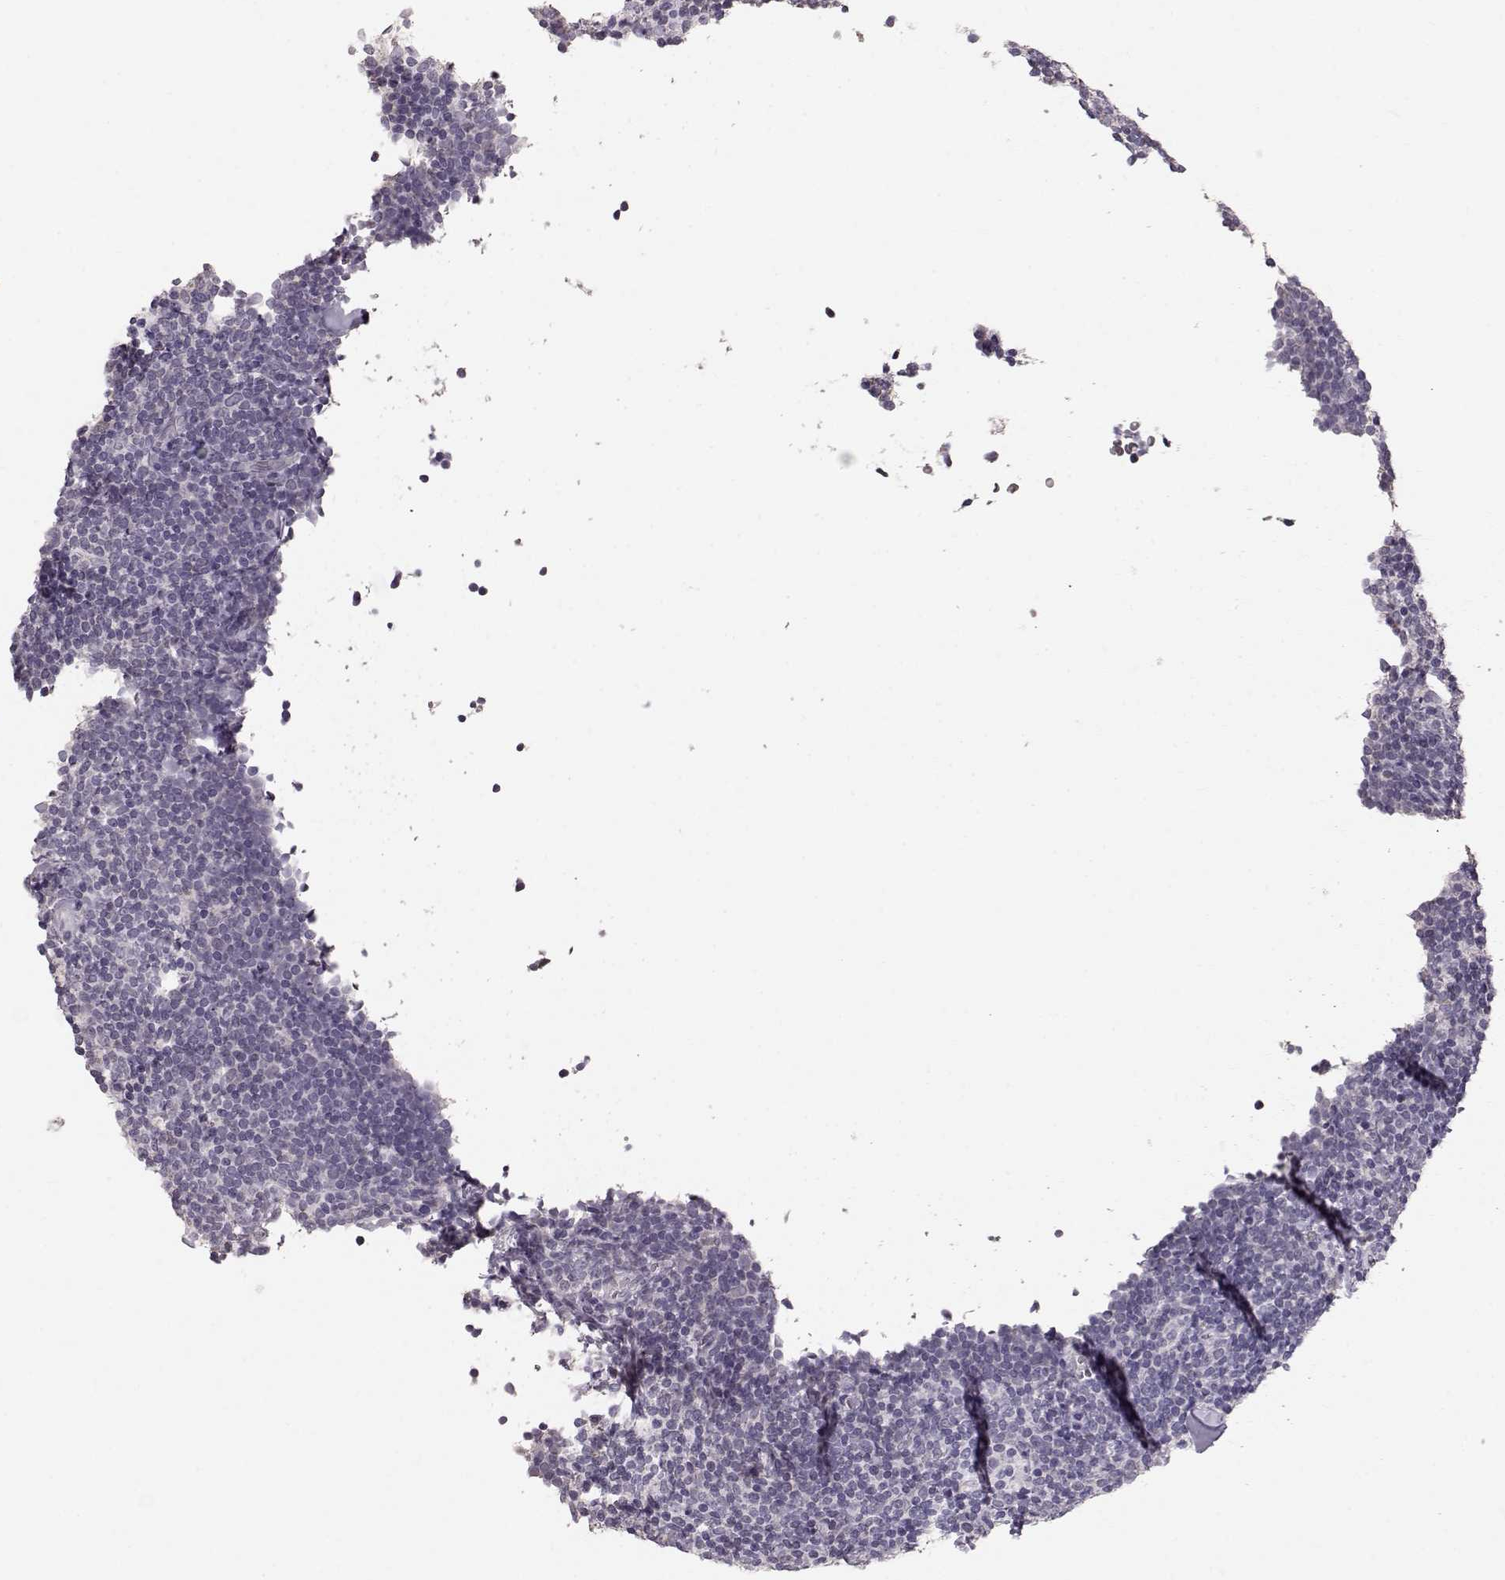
{"staining": {"intensity": "negative", "quantity": "none", "location": "none"}, "tissue": "lymphoma", "cell_type": "Tumor cells", "image_type": "cancer", "snomed": [{"axis": "morphology", "description": "Malignant lymphoma, non-Hodgkin's type, Low grade"}, {"axis": "topography", "description": "Lymph node"}], "caption": "Tumor cells show no significant protein positivity in low-grade malignant lymphoma, non-Hodgkin's type. The staining was performed using DAB (3,3'-diaminobenzidine) to visualize the protein expression in brown, while the nuclei were stained in blue with hematoxylin (Magnification: 20x).", "gene": "POU1F1", "patient": {"sex": "female", "age": 56}}